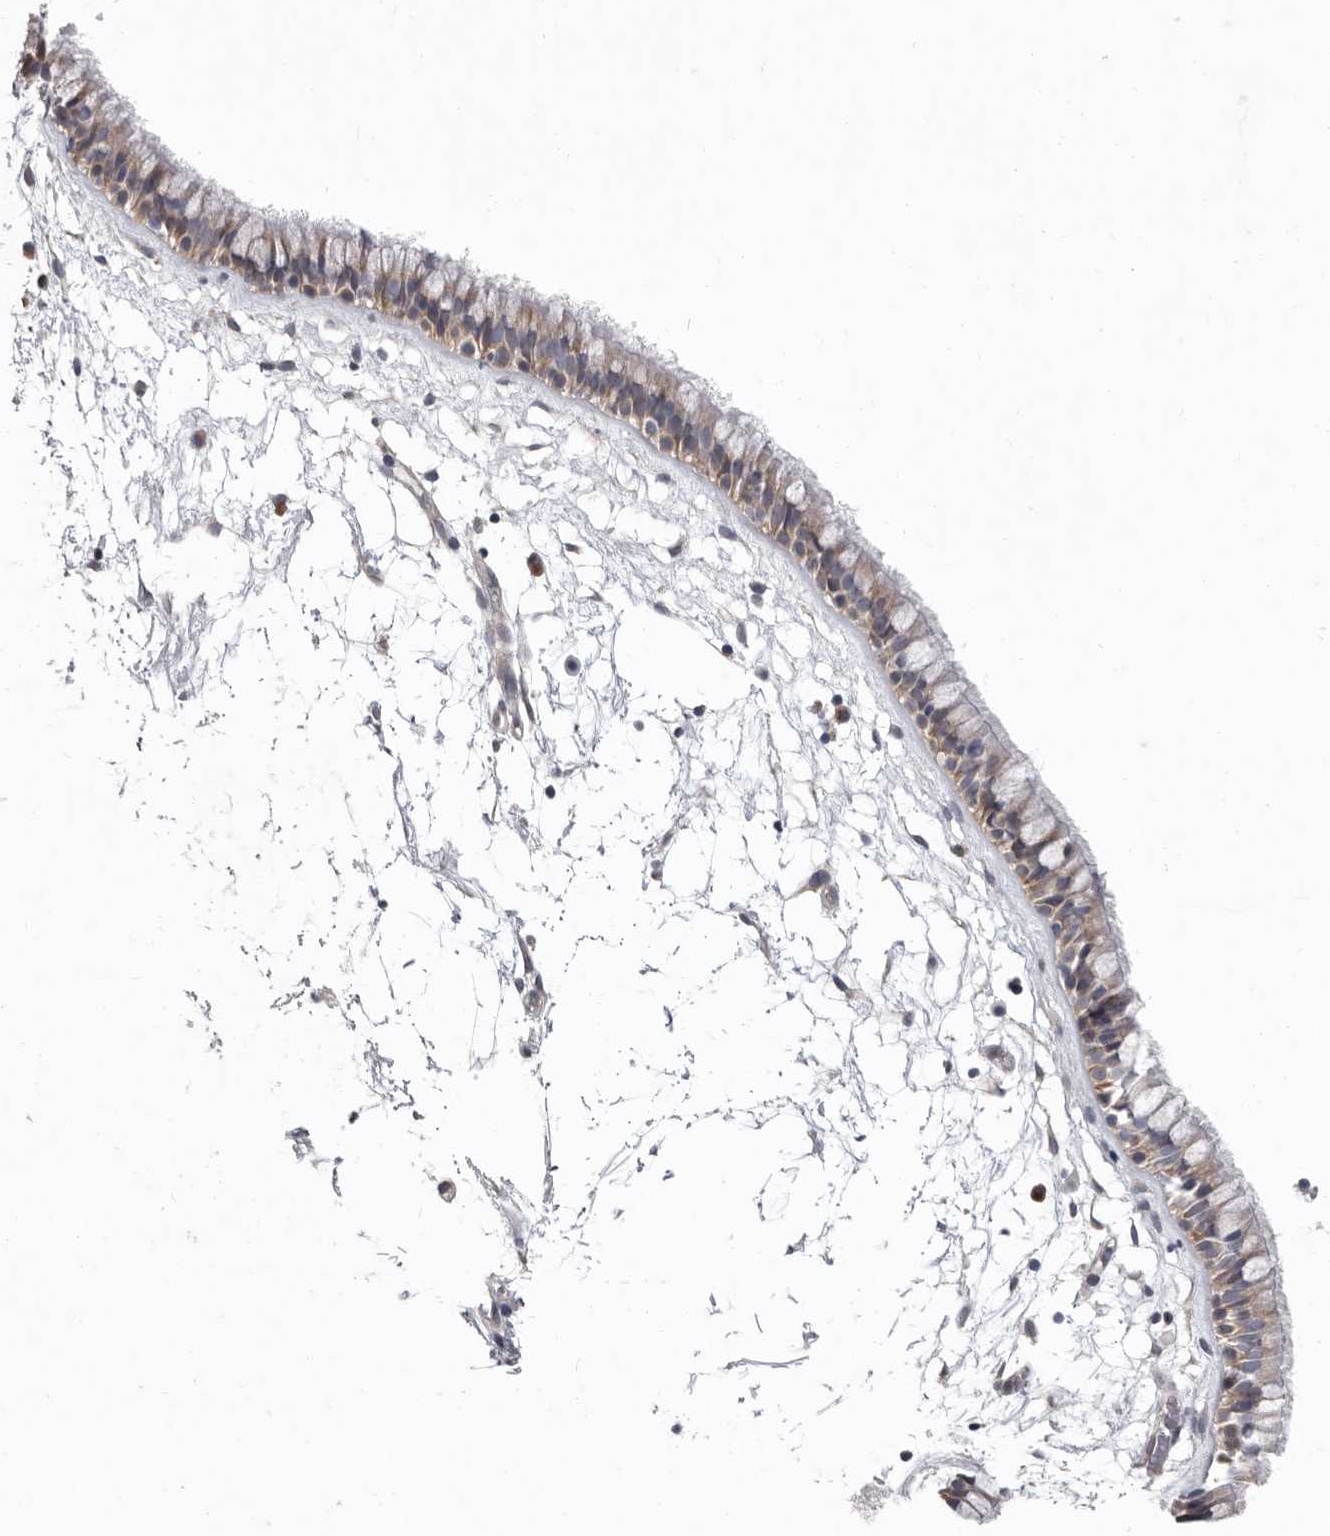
{"staining": {"intensity": "weak", "quantity": "25%-75%", "location": "cytoplasmic/membranous"}, "tissue": "nasopharynx", "cell_type": "Respiratory epithelial cells", "image_type": "normal", "snomed": [{"axis": "morphology", "description": "Normal tissue, NOS"}, {"axis": "morphology", "description": "Inflammation, NOS"}, {"axis": "topography", "description": "Nasopharynx"}], "caption": "The immunohistochemical stain shows weak cytoplasmic/membranous staining in respiratory epithelial cells of unremarkable nasopharynx.", "gene": "RALGPS2", "patient": {"sex": "male", "age": 48}}